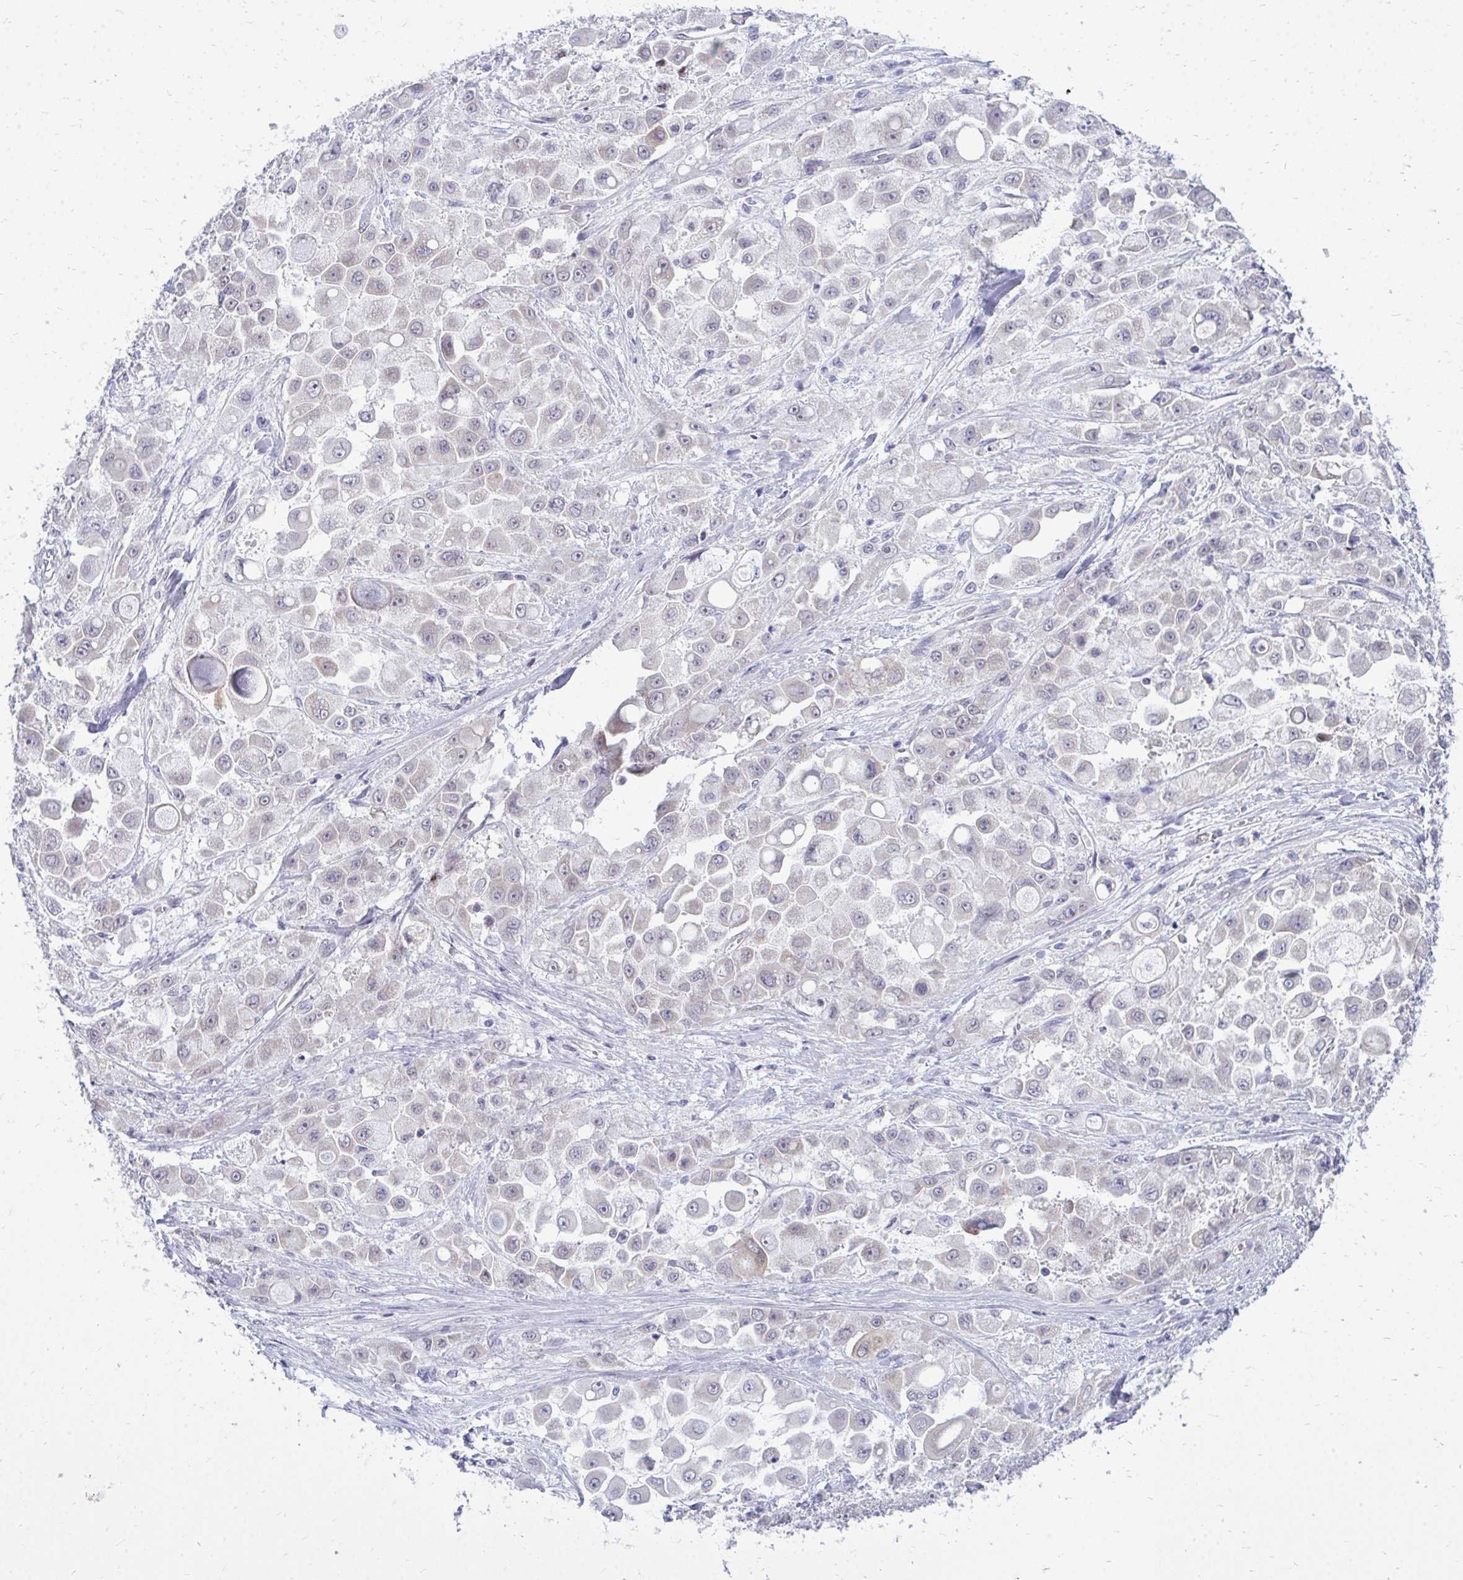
{"staining": {"intensity": "negative", "quantity": "none", "location": "none"}, "tissue": "stomach cancer", "cell_type": "Tumor cells", "image_type": "cancer", "snomed": [{"axis": "morphology", "description": "Adenocarcinoma, NOS"}, {"axis": "topography", "description": "Stomach"}], "caption": "Stomach cancer was stained to show a protein in brown. There is no significant expression in tumor cells. Nuclei are stained in blue.", "gene": "ACSL5", "patient": {"sex": "female", "age": 76}}